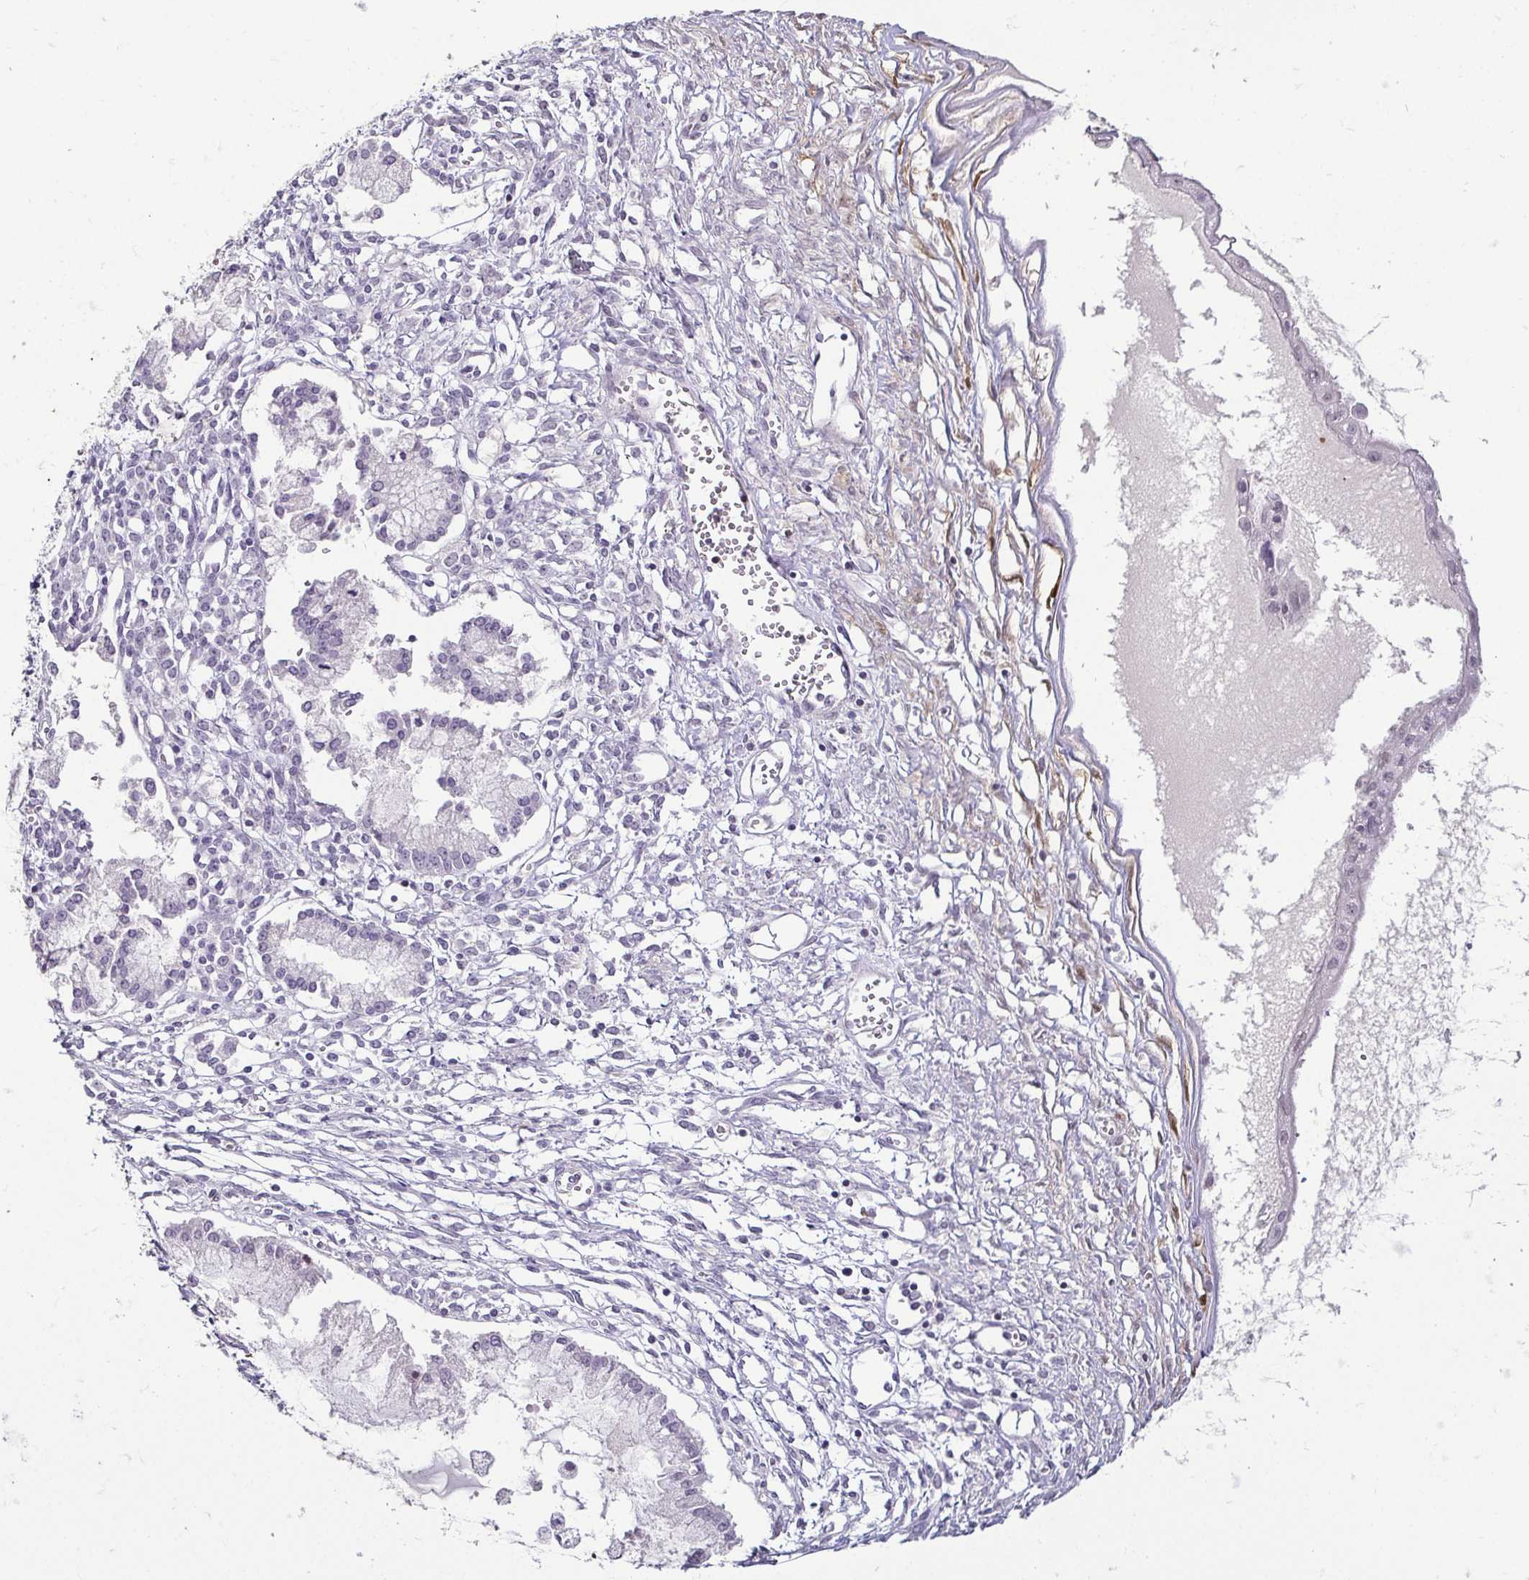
{"staining": {"intensity": "negative", "quantity": "none", "location": "none"}, "tissue": "ovarian cancer", "cell_type": "Tumor cells", "image_type": "cancer", "snomed": [{"axis": "morphology", "description": "Cystadenocarcinoma, mucinous, NOS"}, {"axis": "topography", "description": "Ovary"}], "caption": "IHC micrograph of human ovarian cancer (mucinous cystadenocarcinoma) stained for a protein (brown), which demonstrates no positivity in tumor cells. Brightfield microscopy of immunohistochemistry stained with DAB (brown) and hematoxylin (blue), captured at high magnification.", "gene": "HOPX", "patient": {"sex": "female", "age": 34}}